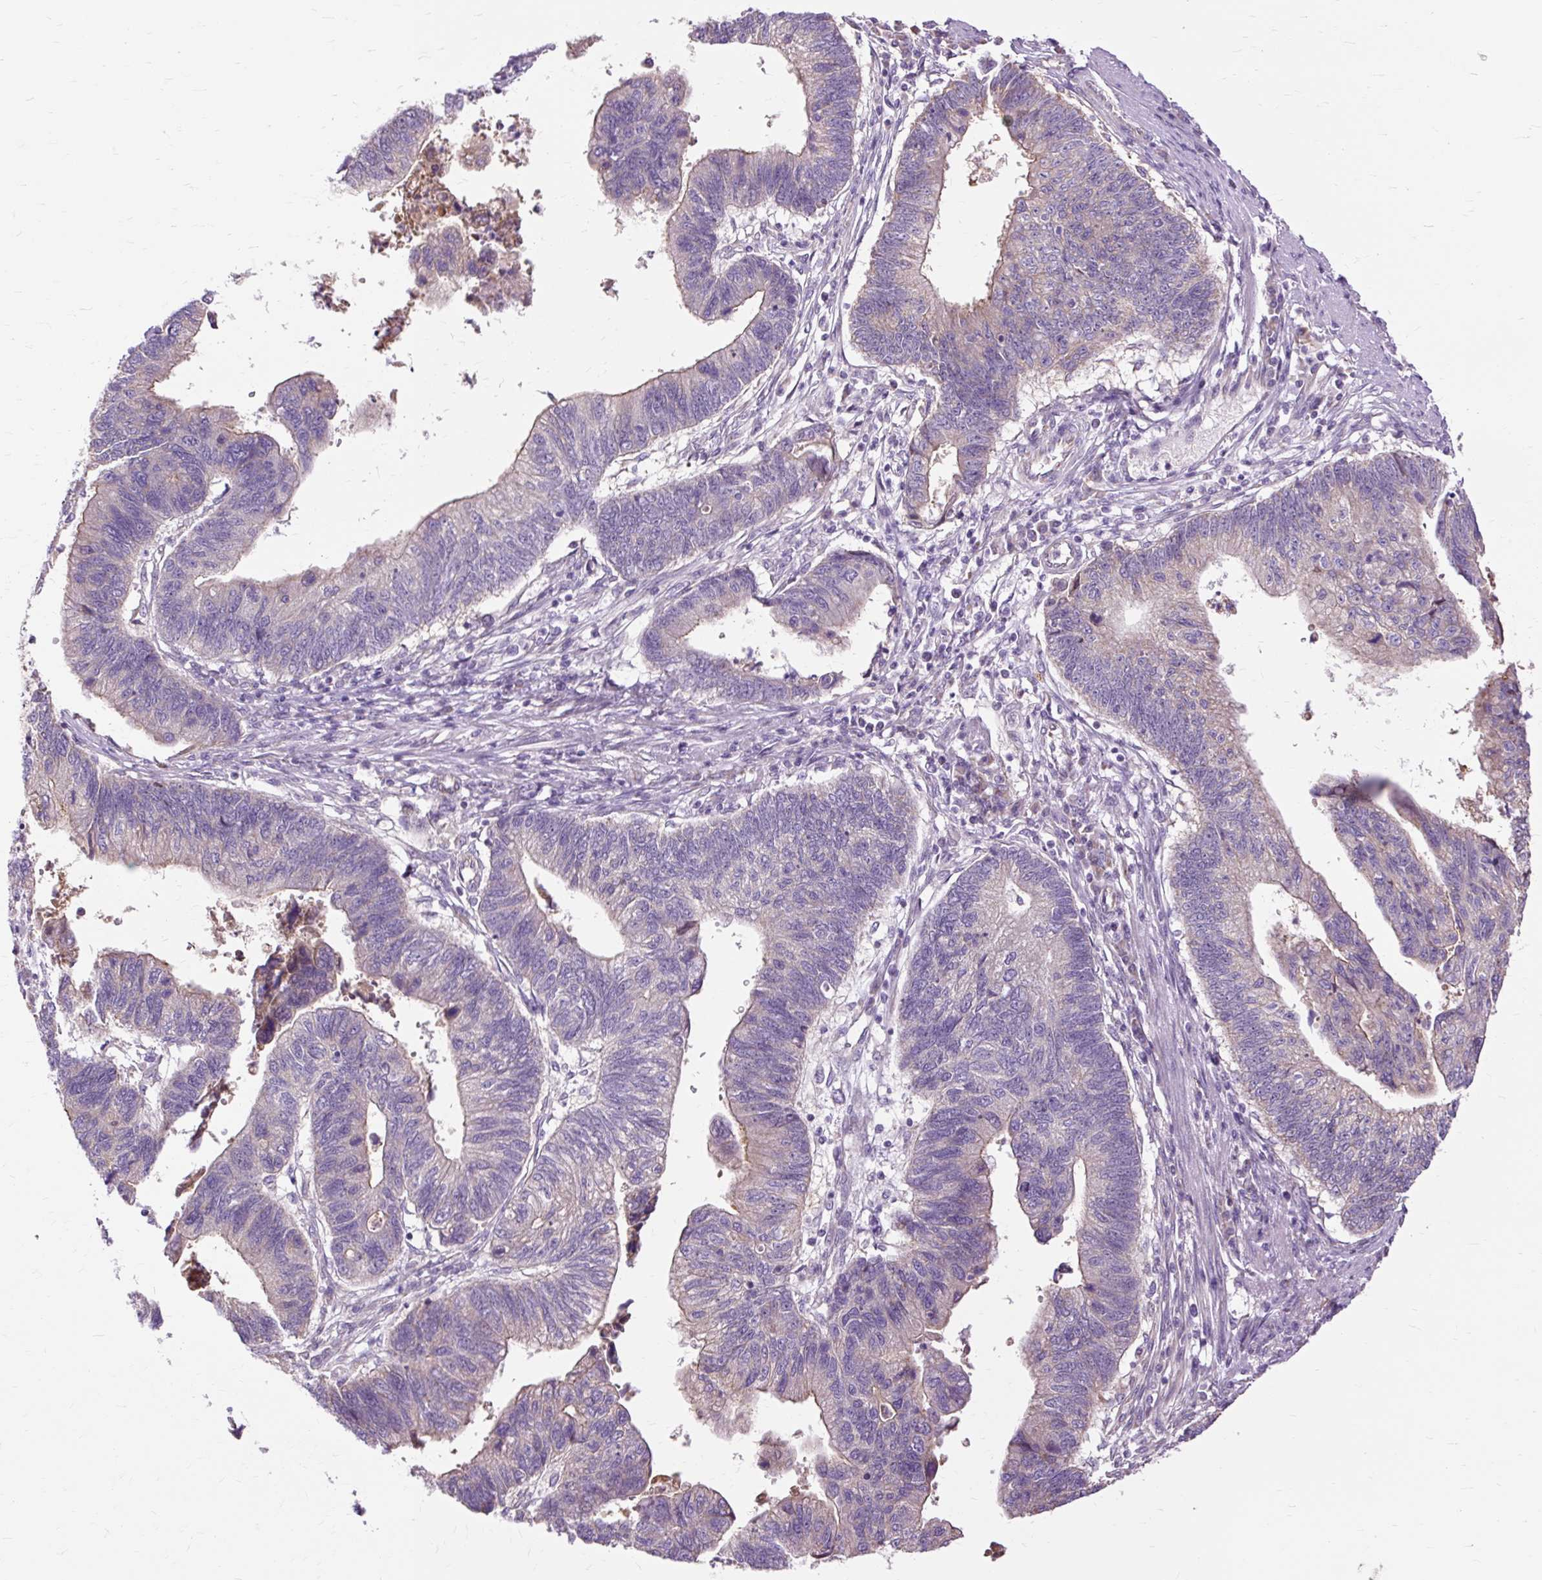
{"staining": {"intensity": "weak", "quantity": "25%-75%", "location": "cytoplasmic/membranous"}, "tissue": "stomach cancer", "cell_type": "Tumor cells", "image_type": "cancer", "snomed": [{"axis": "morphology", "description": "Adenocarcinoma, NOS"}, {"axis": "topography", "description": "Stomach"}], "caption": "The immunohistochemical stain shows weak cytoplasmic/membranous positivity in tumor cells of stomach cancer tissue.", "gene": "PDZD2", "patient": {"sex": "male", "age": 59}}